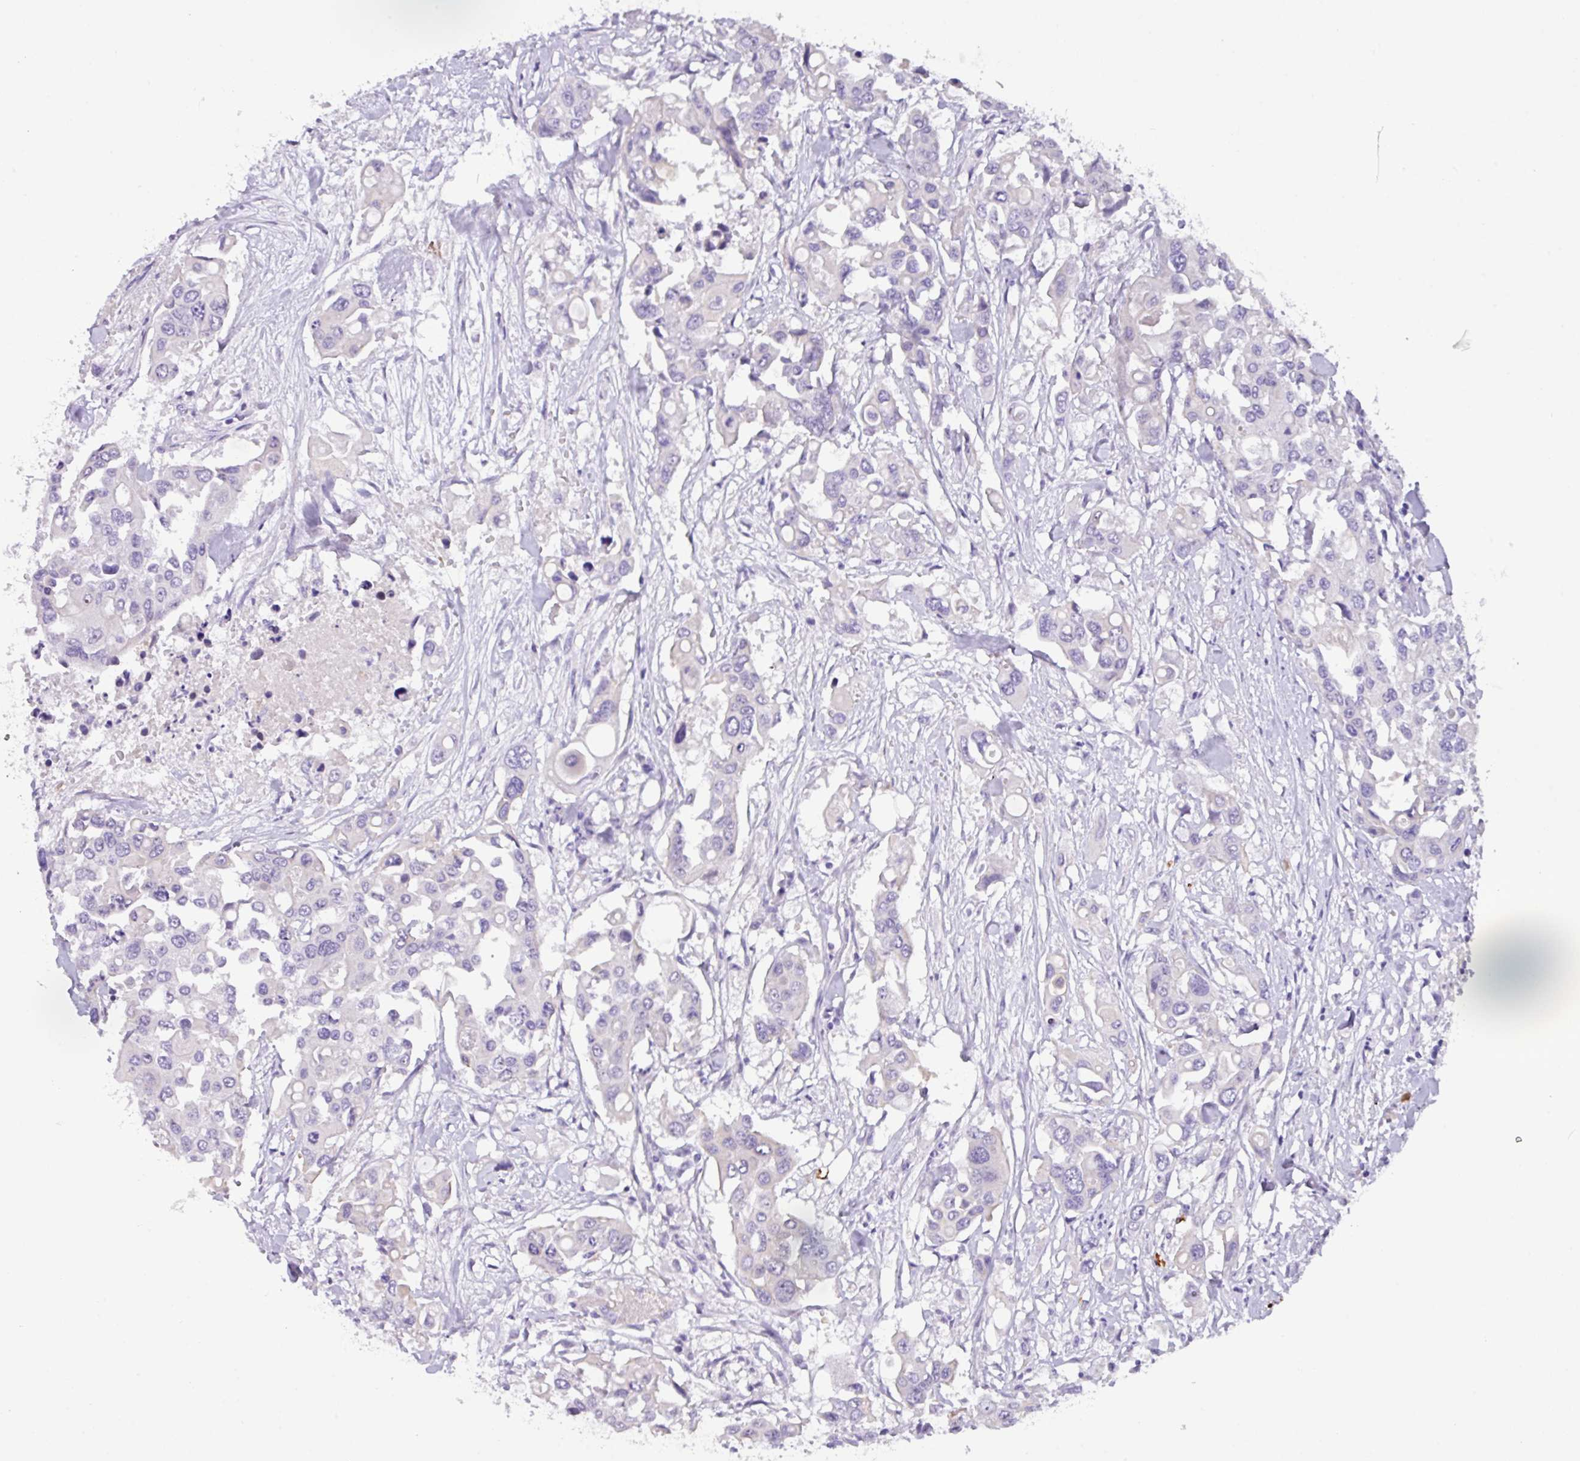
{"staining": {"intensity": "negative", "quantity": "none", "location": "none"}, "tissue": "colorectal cancer", "cell_type": "Tumor cells", "image_type": "cancer", "snomed": [{"axis": "morphology", "description": "Adenocarcinoma, NOS"}, {"axis": "topography", "description": "Colon"}], "caption": "Photomicrograph shows no protein positivity in tumor cells of colorectal adenocarcinoma tissue.", "gene": "MRM2", "patient": {"sex": "male", "age": 77}}